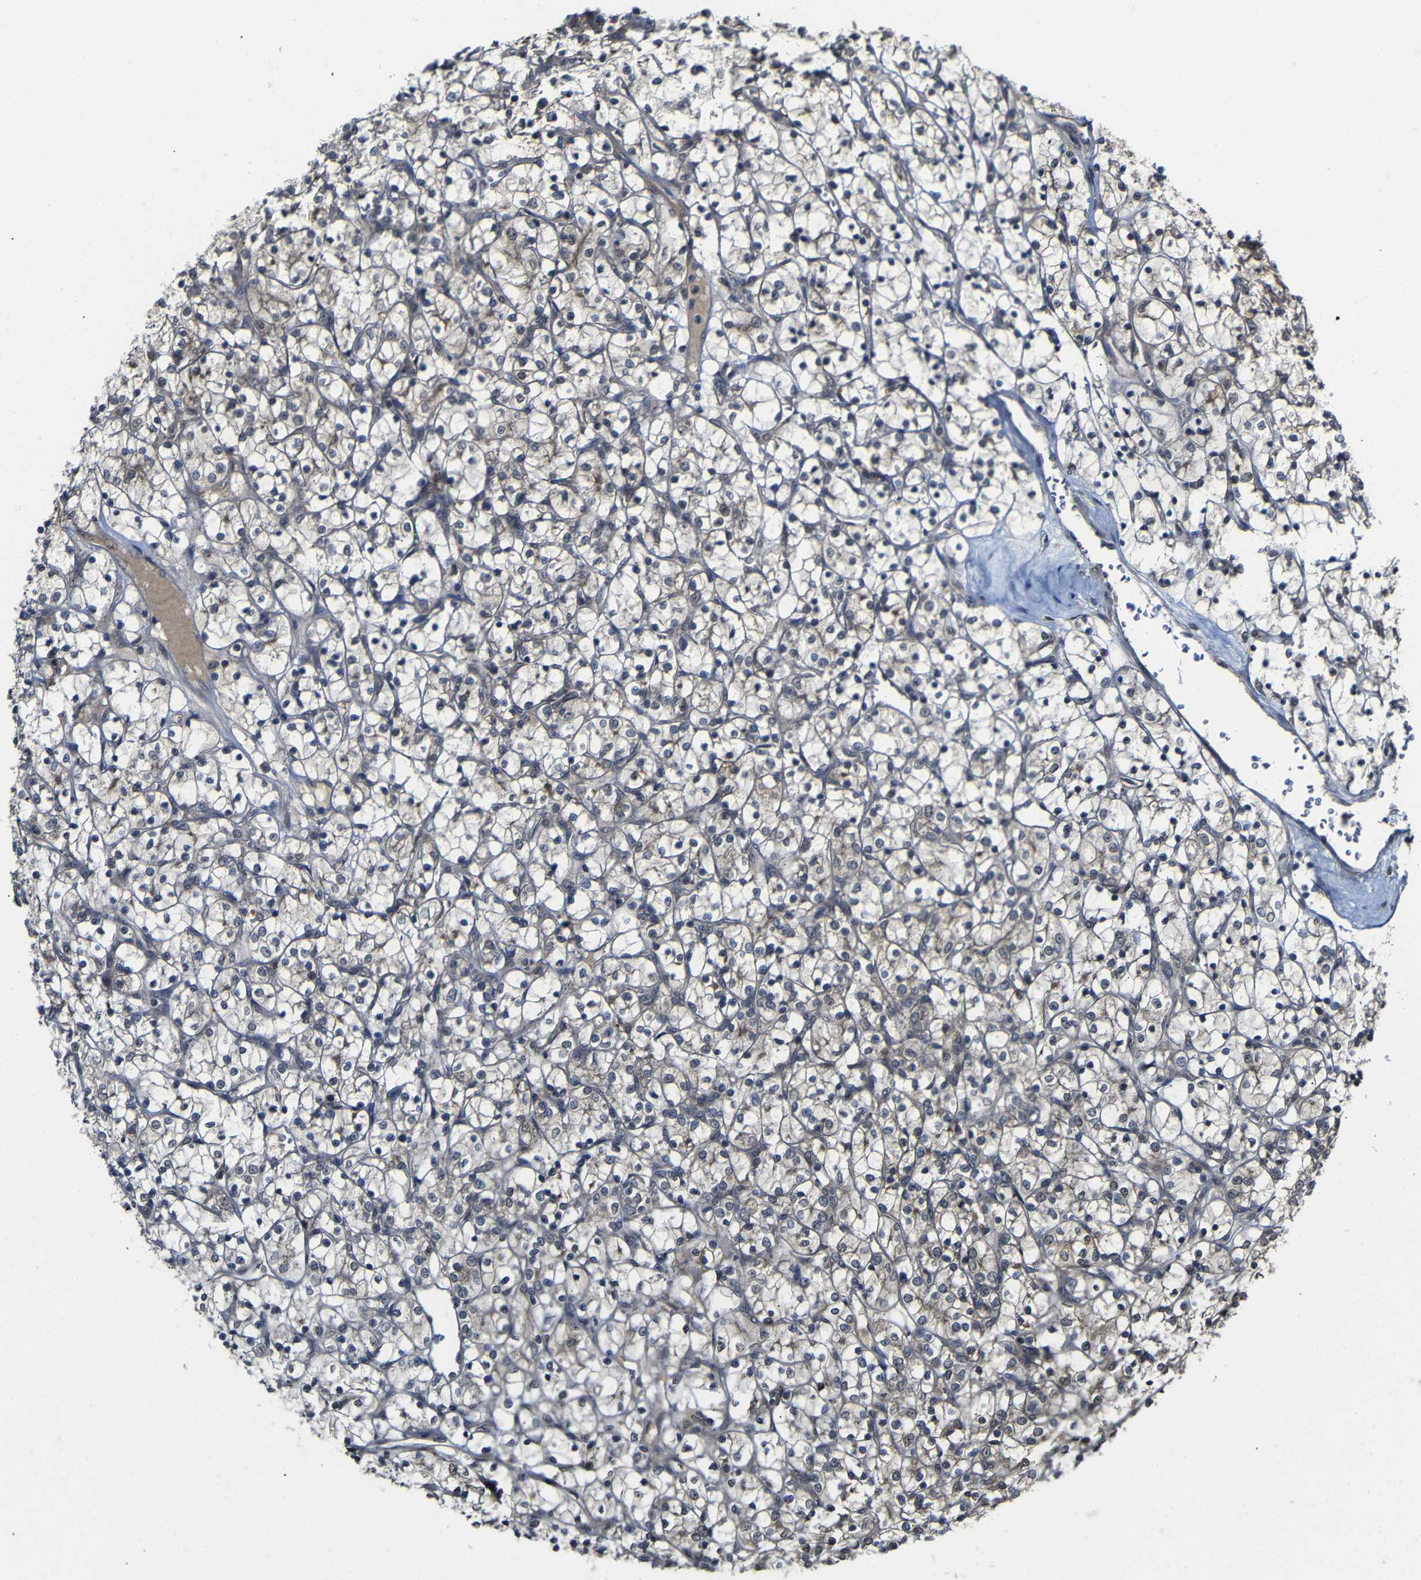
{"staining": {"intensity": "negative", "quantity": "none", "location": "none"}, "tissue": "renal cancer", "cell_type": "Tumor cells", "image_type": "cancer", "snomed": [{"axis": "morphology", "description": "Adenocarcinoma, NOS"}, {"axis": "topography", "description": "Kidney"}], "caption": "Renal cancer stained for a protein using immunohistochemistry reveals no staining tumor cells.", "gene": "ATG12", "patient": {"sex": "female", "age": 69}}